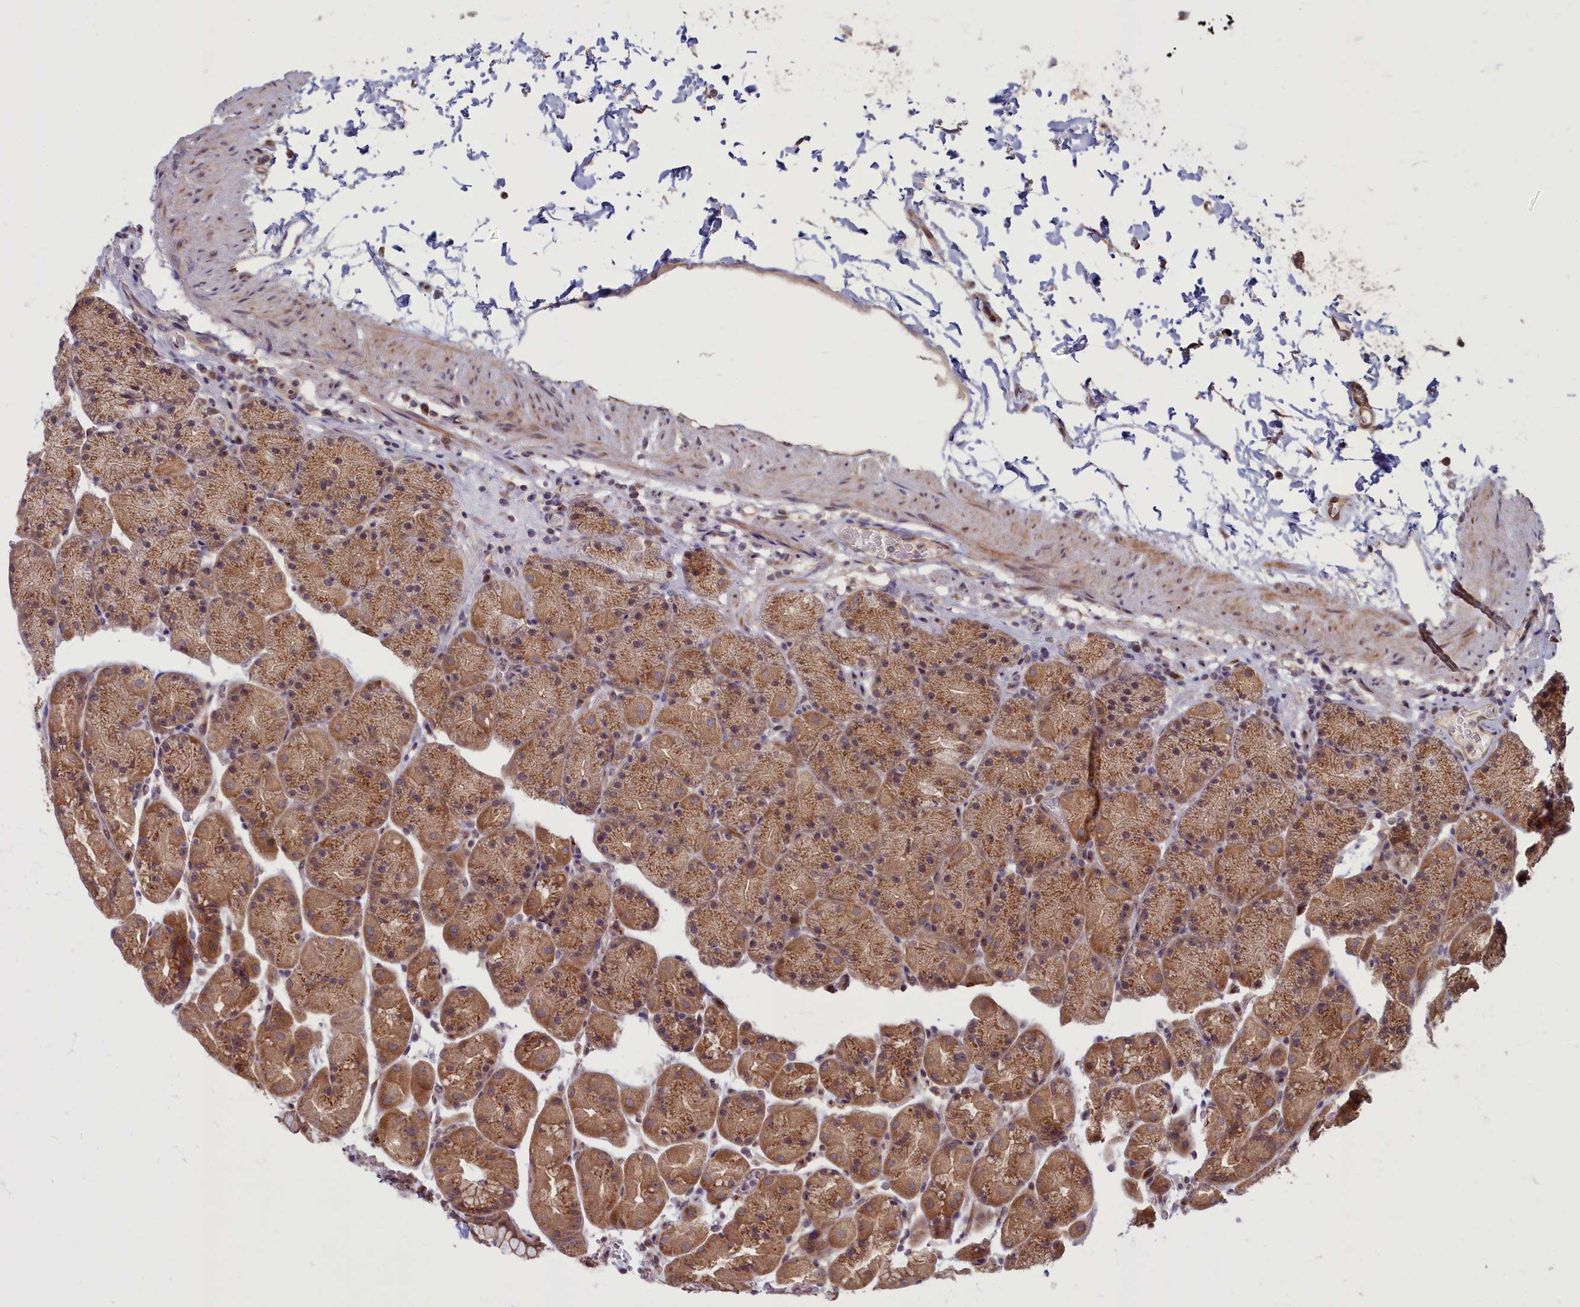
{"staining": {"intensity": "moderate", "quantity": ">75%", "location": "cytoplasmic/membranous"}, "tissue": "stomach", "cell_type": "Glandular cells", "image_type": "normal", "snomed": [{"axis": "morphology", "description": "Normal tissue, NOS"}, {"axis": "topography", "description": "Stomach, upper"}, {"axis": "topography", "description": "Stomach, lower"}], "caption": "Glandular cells exhibit medium levels of moderate cytoplasmic/membranous positivity in approximately >75% of cells in benign human stomach.", "gene": "ENSG00000274944", "patient": {"sex": "male", "age": 67}}